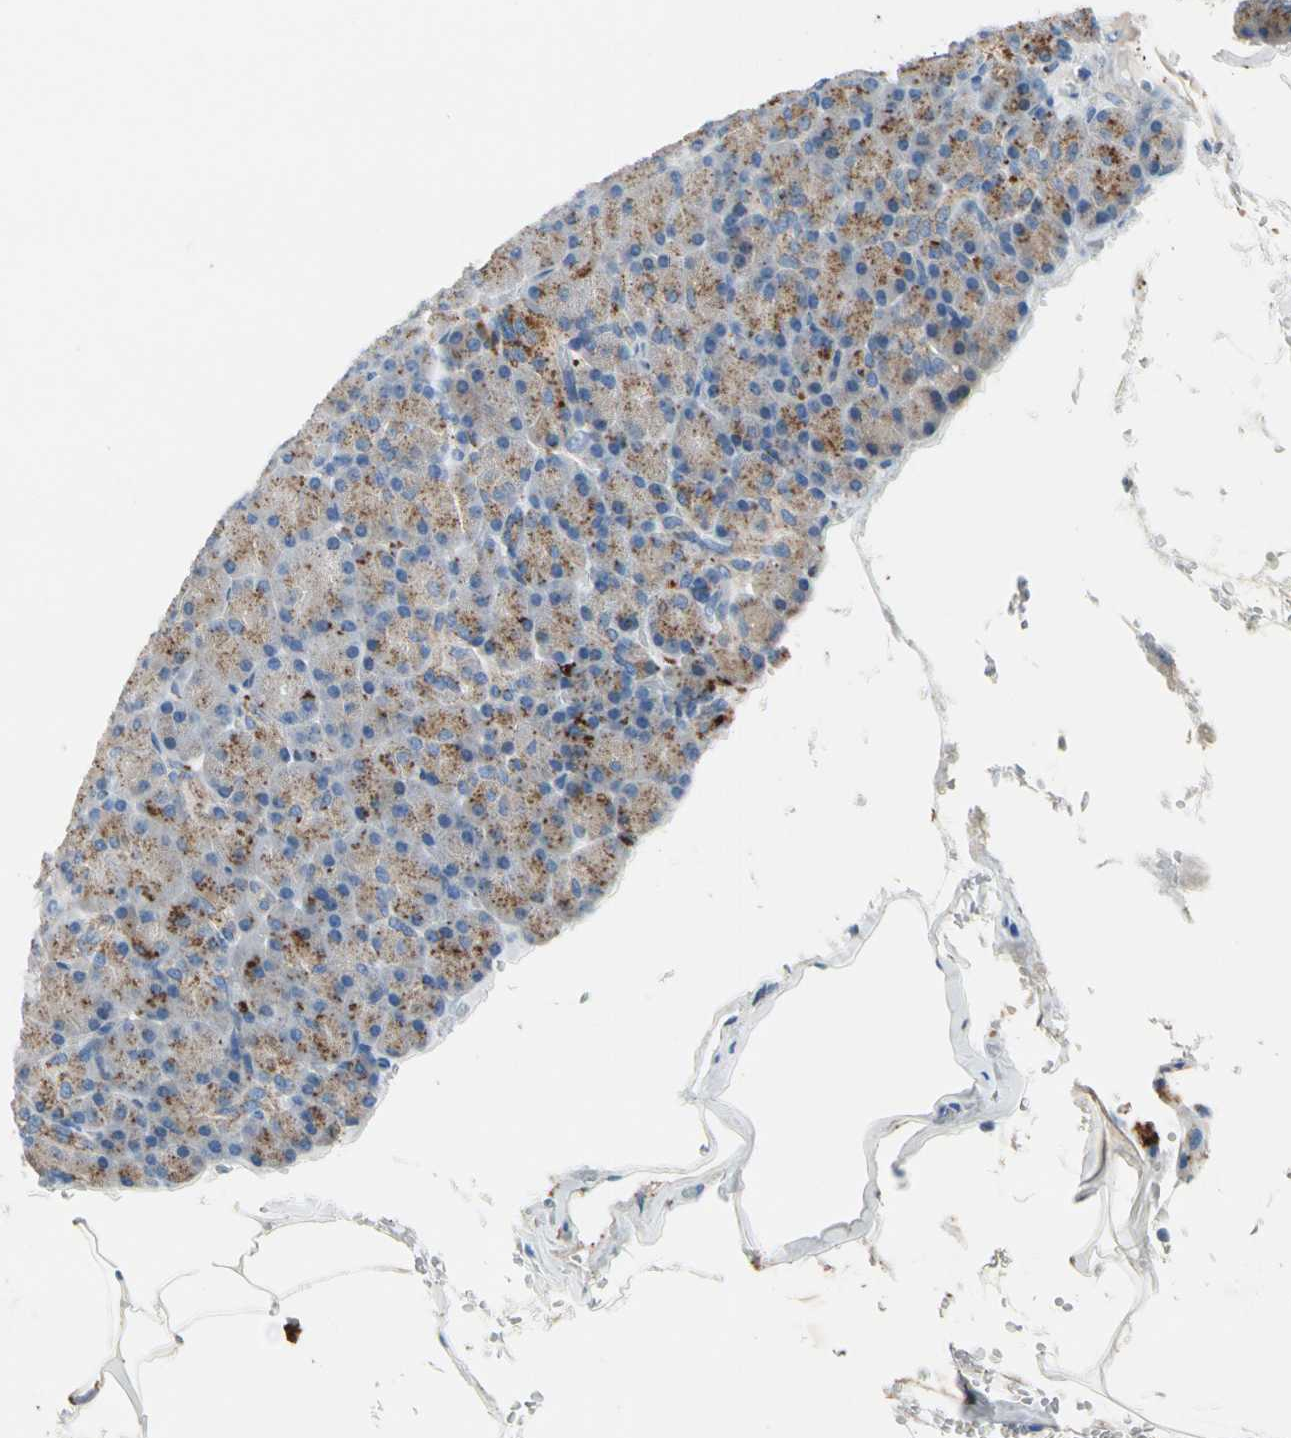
{"staining": {"intensity": "moderate", "quantity": ">75%", "location": "cytoplasmic/membranous"}, "tissue": "pancreas", "cell_type": "Exocrine glandular cells", "image_type": "normal", "snomed": [{"axis": "morphology", "description": "Normal tissue, NOS"}, {"axis": "topography", "description": "Pancreas"}], "caption": "Protein expression by IHC displays moderate cytoplasmic/membranous positivity in approximately >75% of exocrine glandular cells in unremarkable pancreas. The protein of interest is shown in brown color, while the nuclei are stained blue.", "gene": "GM2A", "patient": {"sex": "female", "age": 43}}